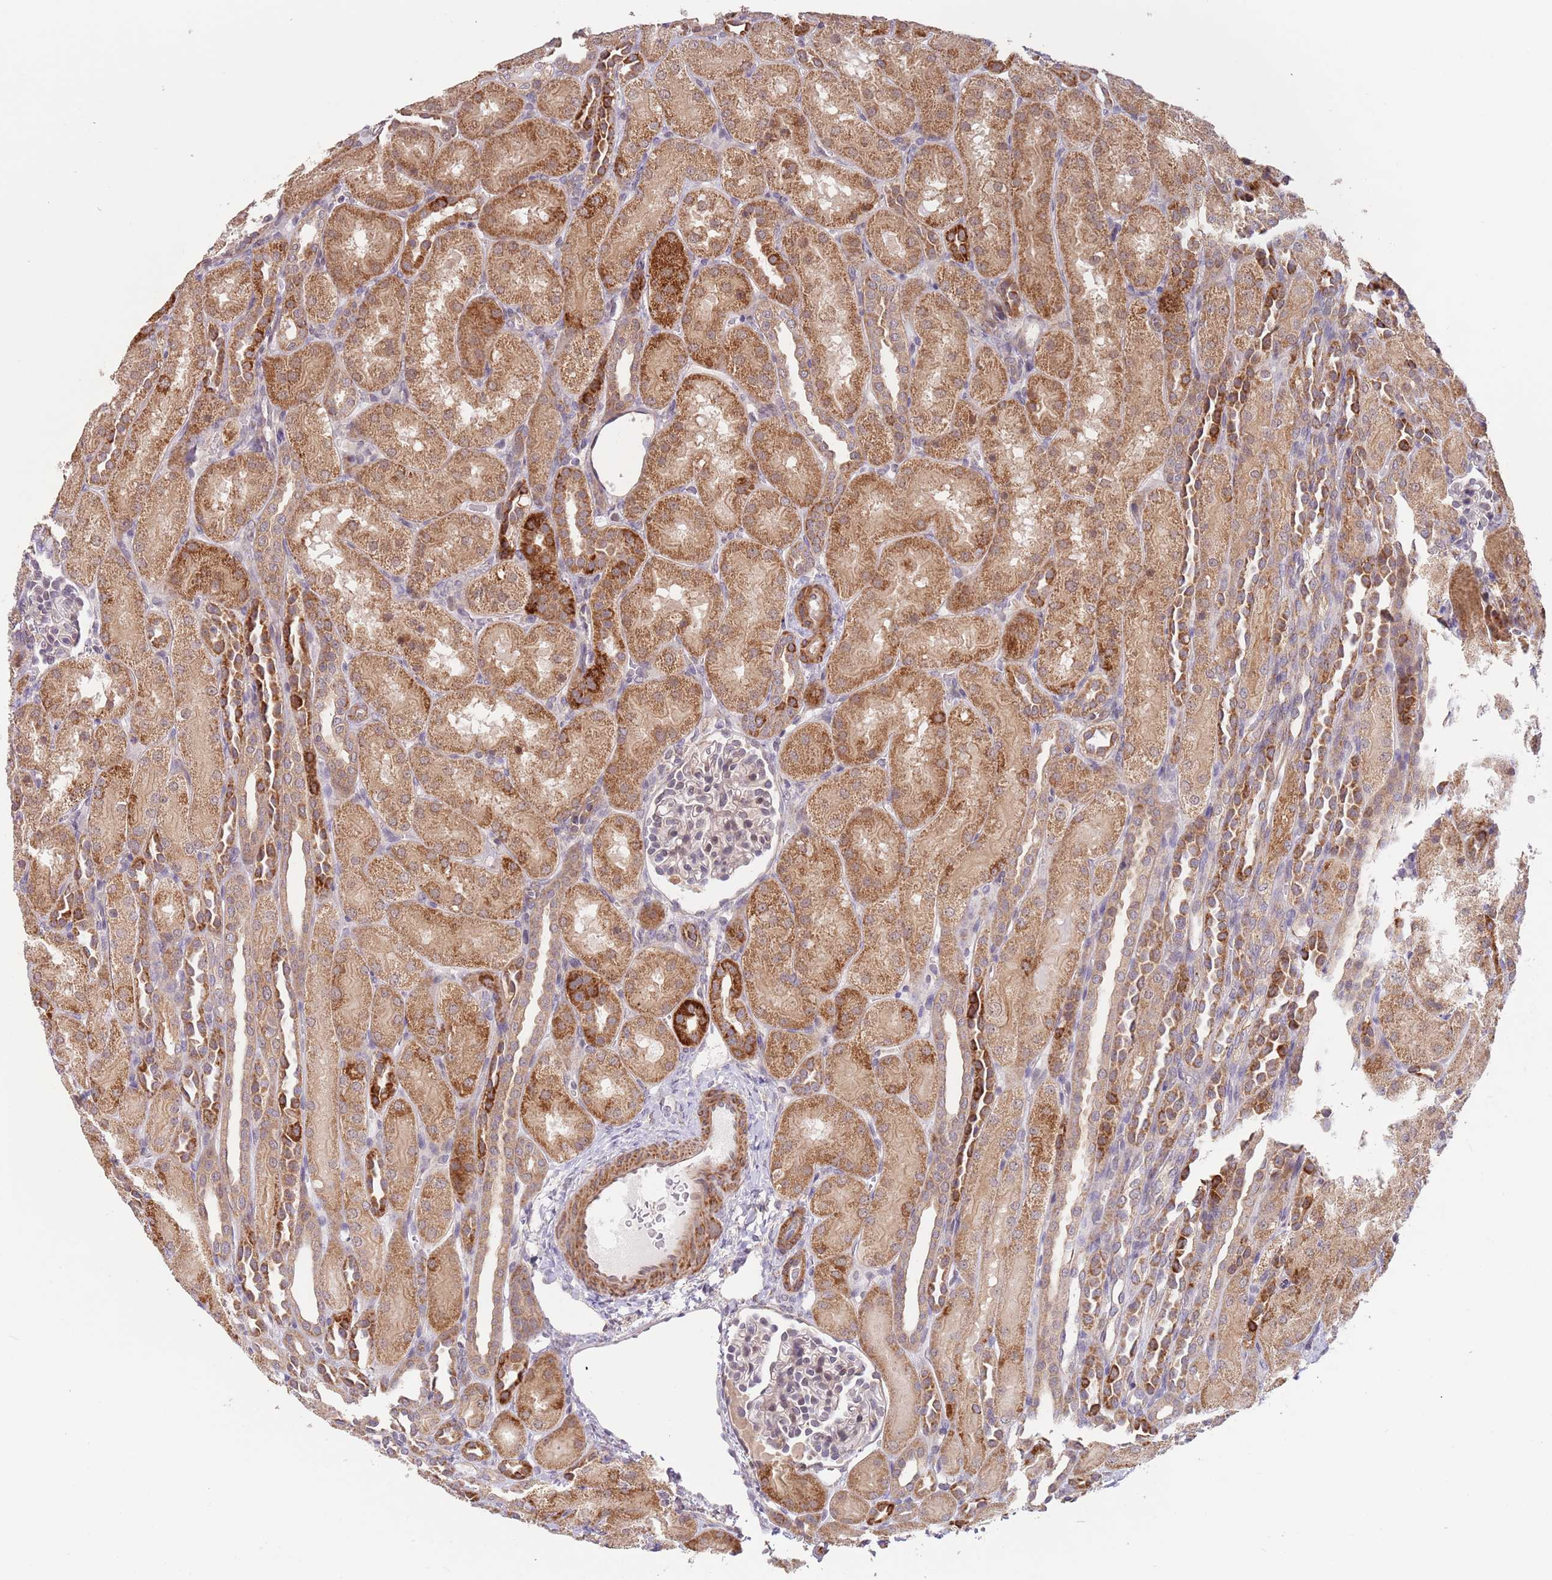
{"staining": {"intensity": "moderate", "quantity": "25%-75%", "location": "cytoplasmic/membranous,nuclear"}, "tissue": "kidney", "cell_type": "Cells in glomeruli", "image_type": "normal", "snomed": [{"axis": "morphology", "description": "Normal tissue, NOS"}, {"axis": "topography", "description": "Kidney"}], "caption": "The image reveals immunohistochemical staining of normal kidney. There is moderate cytoplasmic/membranous,nuclear staining is identified in approximately 25%-75% of cells in glomeruli. (DAB (3,3'-diaminobenzidine) IHC, brown staining for protein, blue staining for nuclei).", "gene": "UQCC3", "patient": {"sex": "male", "age": 1}}